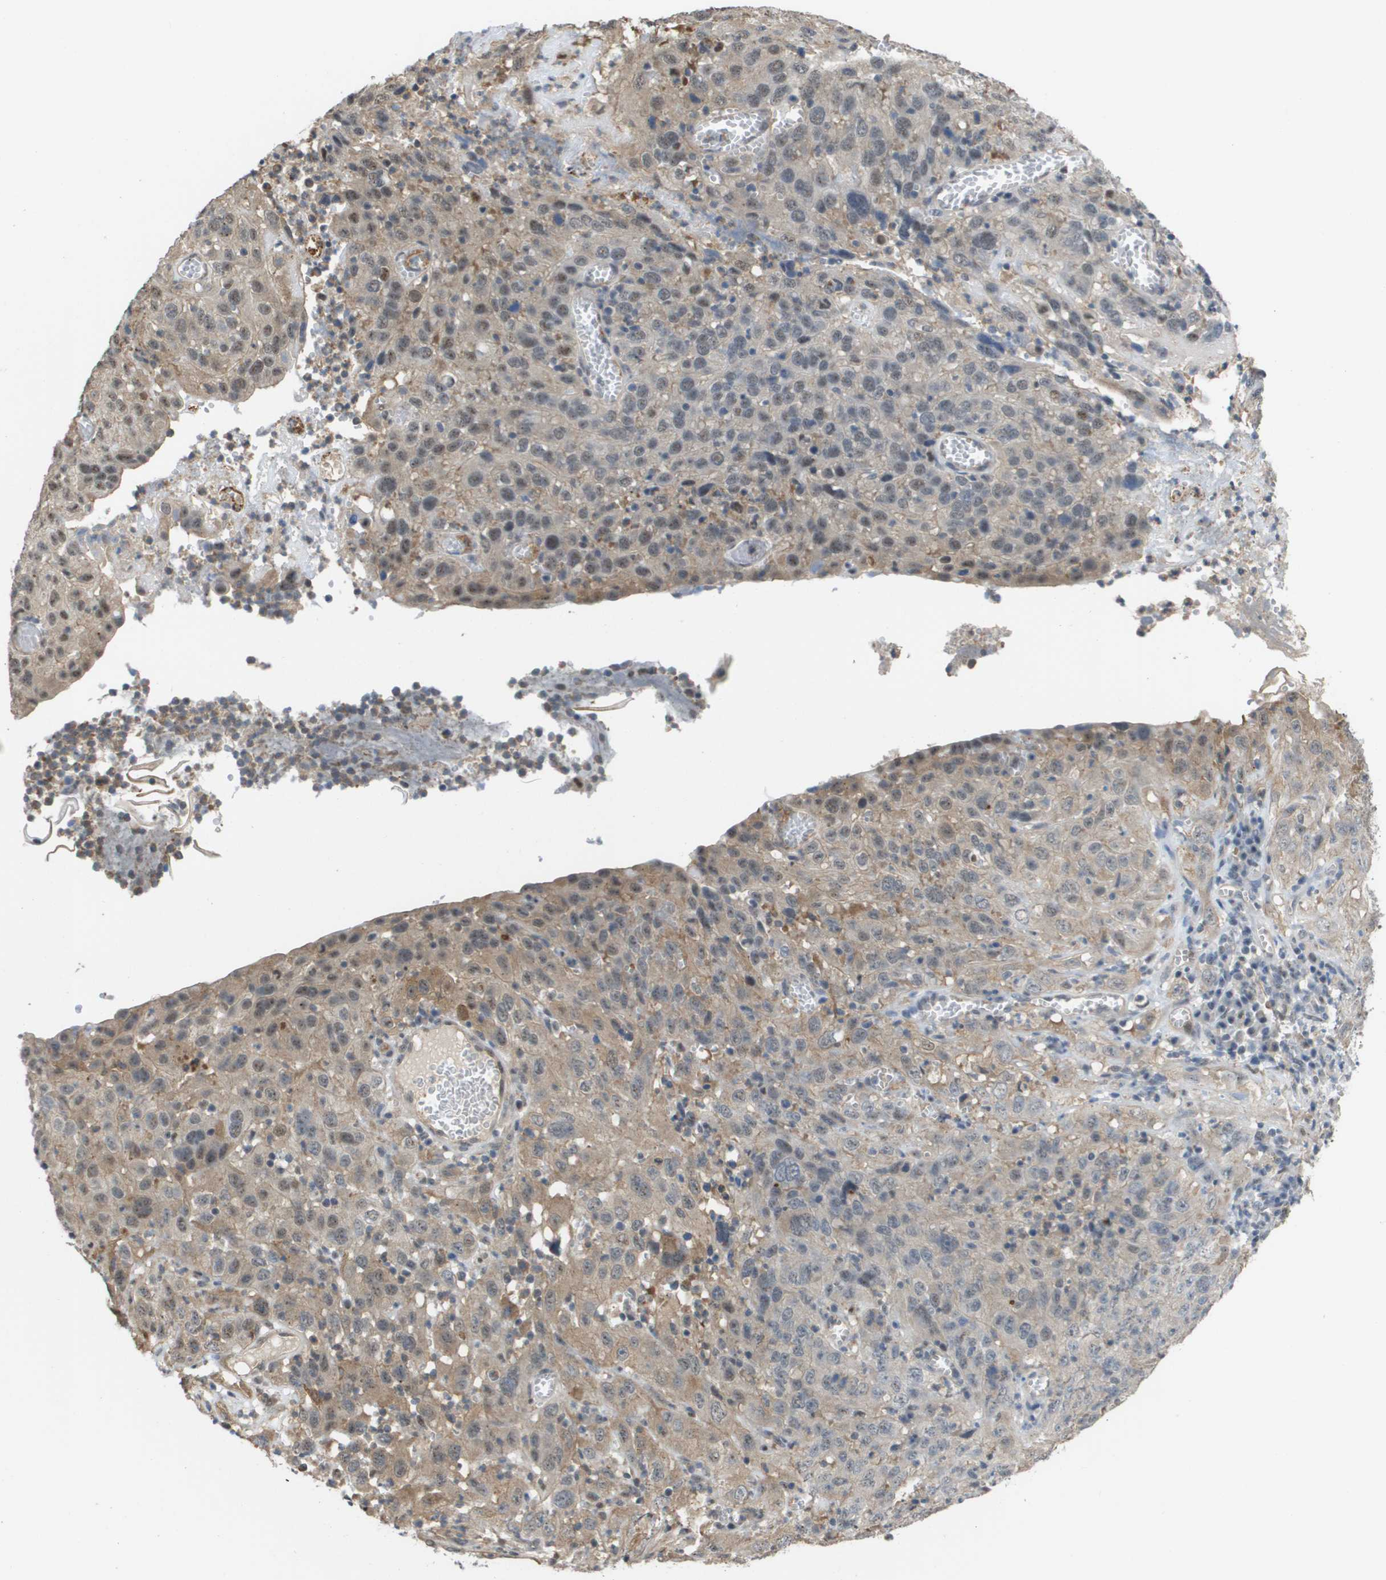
{"staining": {"intensity": "weak", "quantity": "25%-75%", "location": "cytoplasmic/membranous"}, "tissue": "cervical cancer", "cell_type": "Tumor cells", "image_type": "cancer", "snomed": [{"axis": "morphology", "description": "Squamous cell carcinoma, NOS"}, {"axis": "topography", "description": "Cervix"}], "caption": "Immunohistochemistry photomicrograph of cervical squamous cell carcinoma stained for a protein (brown), which reveals low levels of weak cytoplasmic/membranous expression in about 25%-75% of tumor cells.", "gene": "RNF112", "patient": {"sex": "female", "age": 32}}